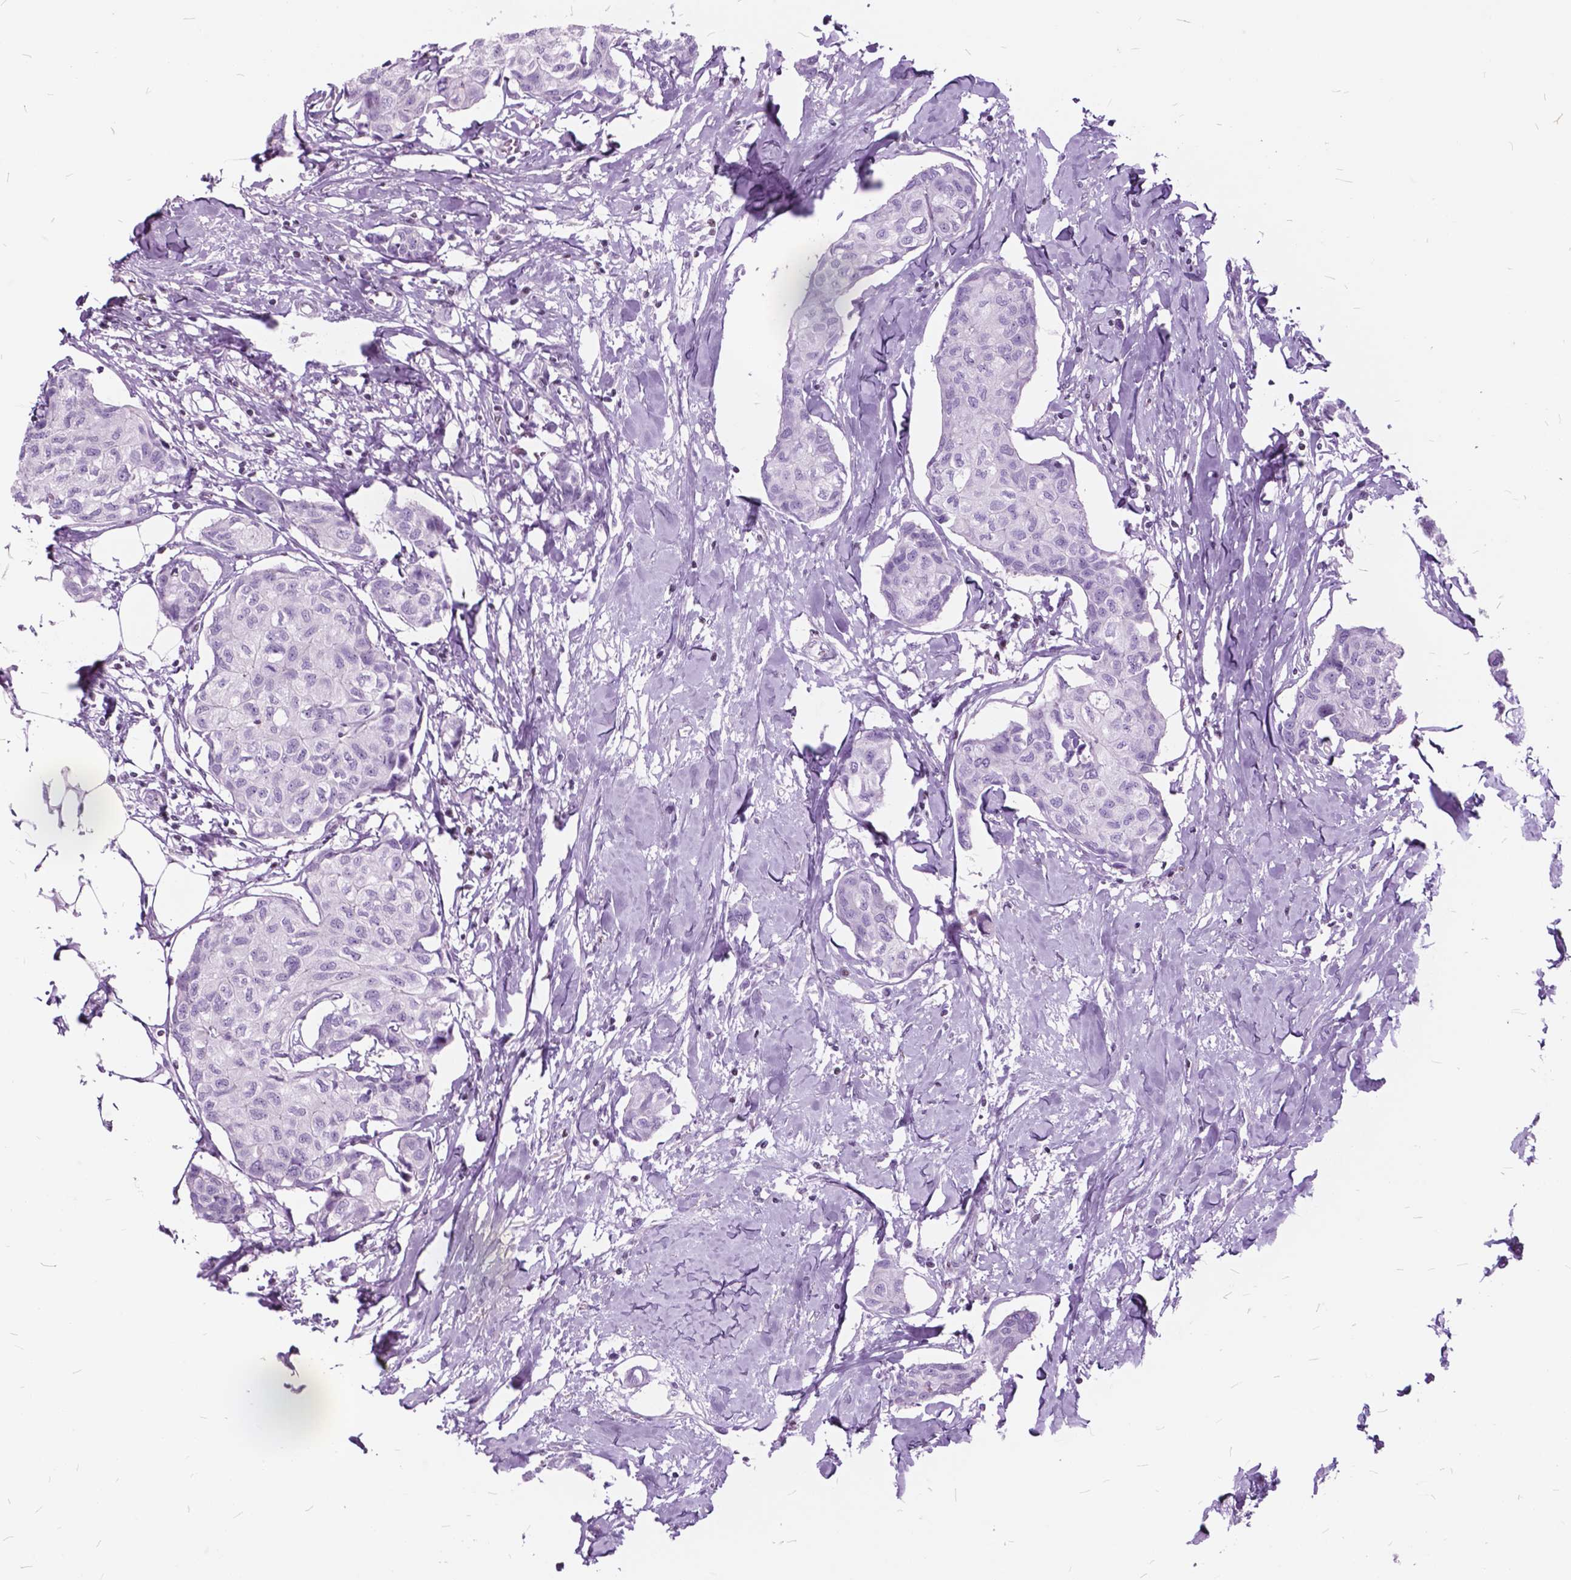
{"staining": {"intensity": "negative", "quantity": "none", "location": "none"}, "tissue": "breast cancer", "cell_type": "Tumor cells", "image_type": "cancer", "snomed": [{"axis": "morphology", "description": "Duct carcinoma"}, {"axis": "topography", "description": "Breast"}], "caption": "Human breast cancer stained for a protein using immunohistochemistry shows no staining in tumor cells.", "gene": "SP140", "patient": {"sex": "female", "age": 80}}